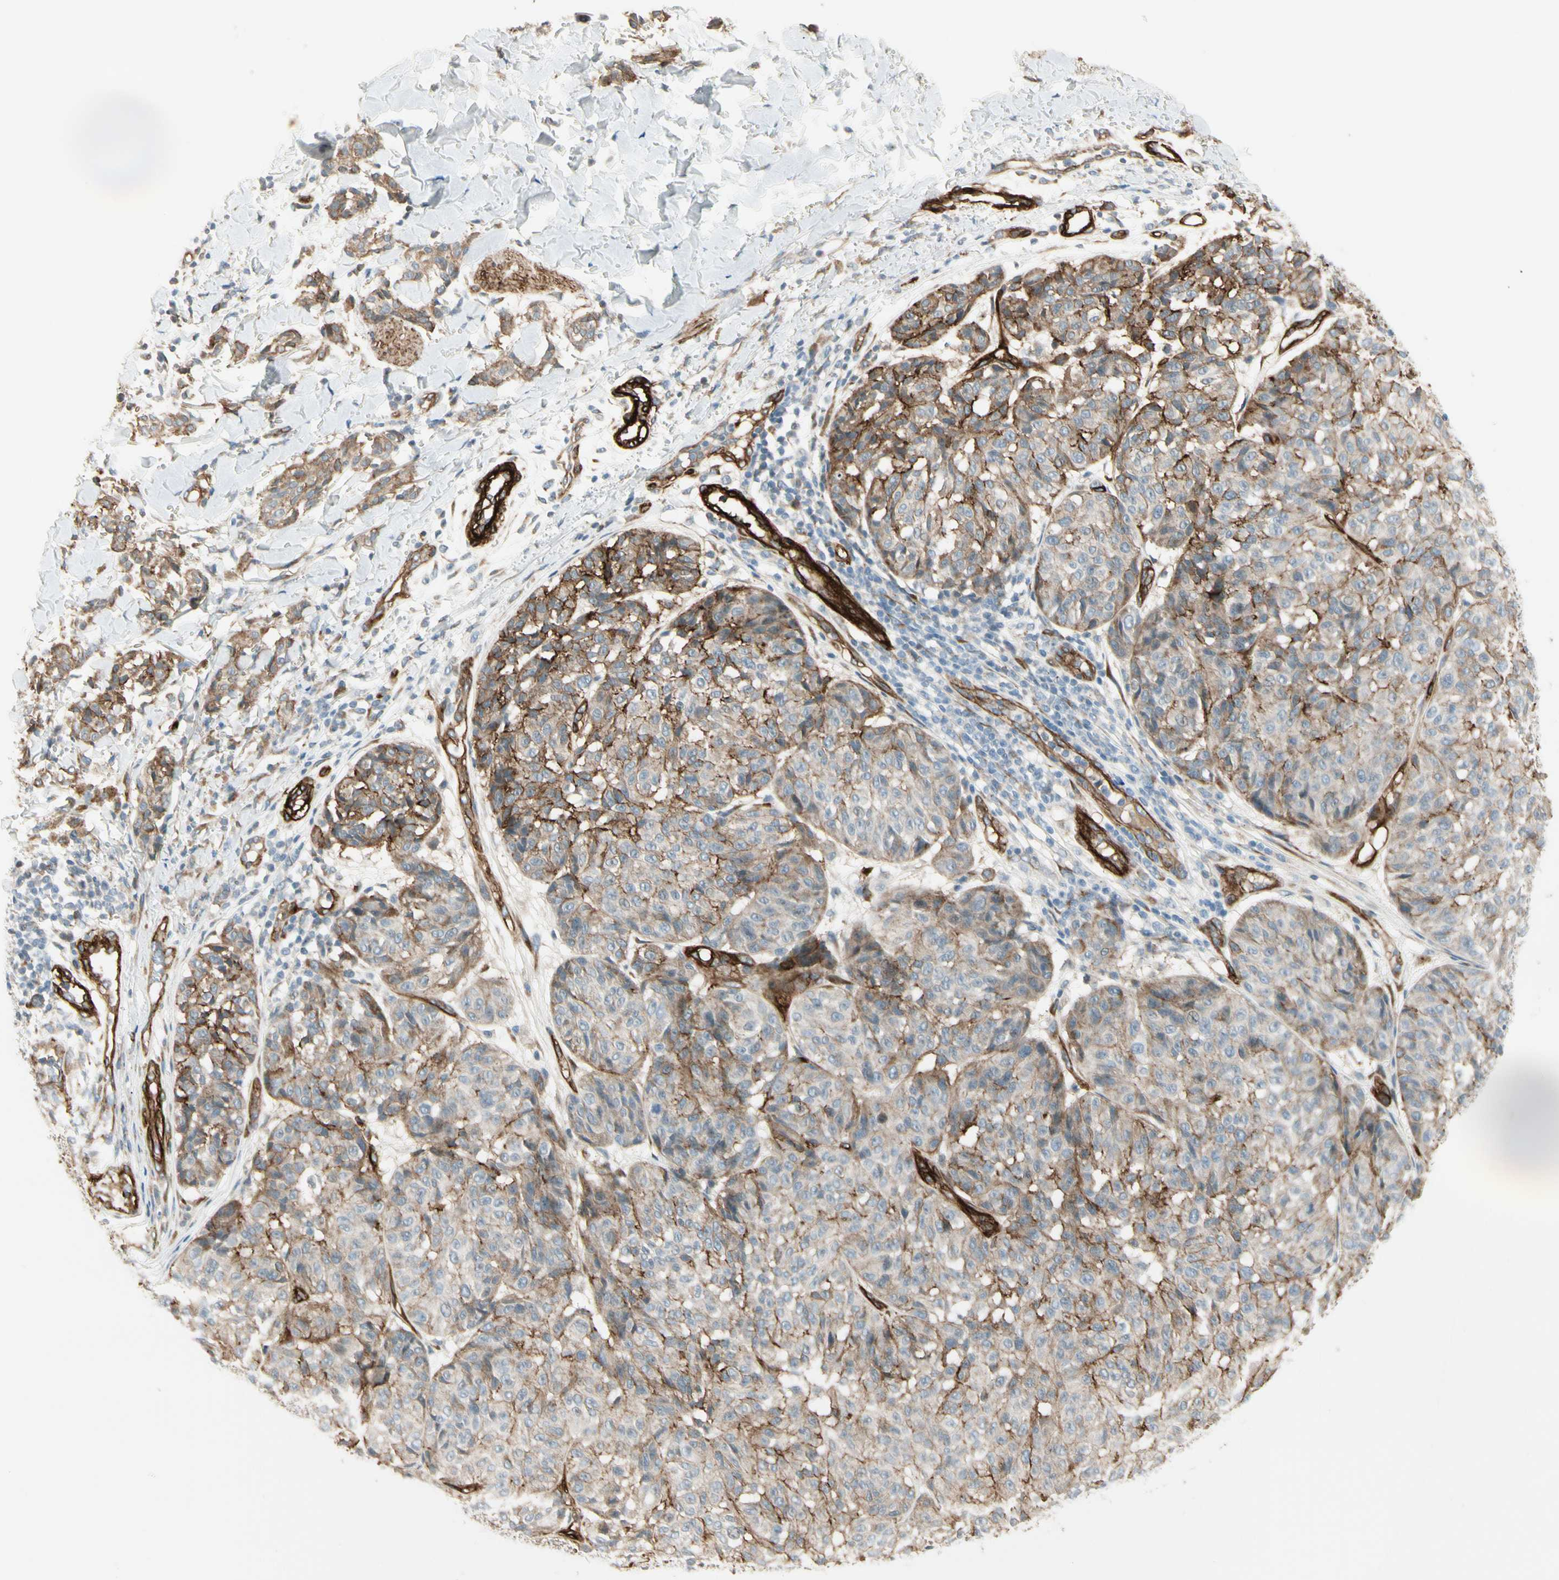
{"staining": {"intensity": "moderate", "quantity": "<25%", "location": "cytoplasmic/membranous"}, "tissue": "melanoma", "cell_type": "Tumor cells", "image_type": "cancer", "snomed": [{"axis": "morphology", "description": "Malignant melanoma, NOS"}, {"axis": "topography", "description": "Skin"}], "caption": "A photomicrograph of malignant melanoma stained for a protein shows moderate cytoplasmic/membranous brown staining in tumor cells.", "gene": "MCAM", "patient": {"sex": "female", "age": 46}}